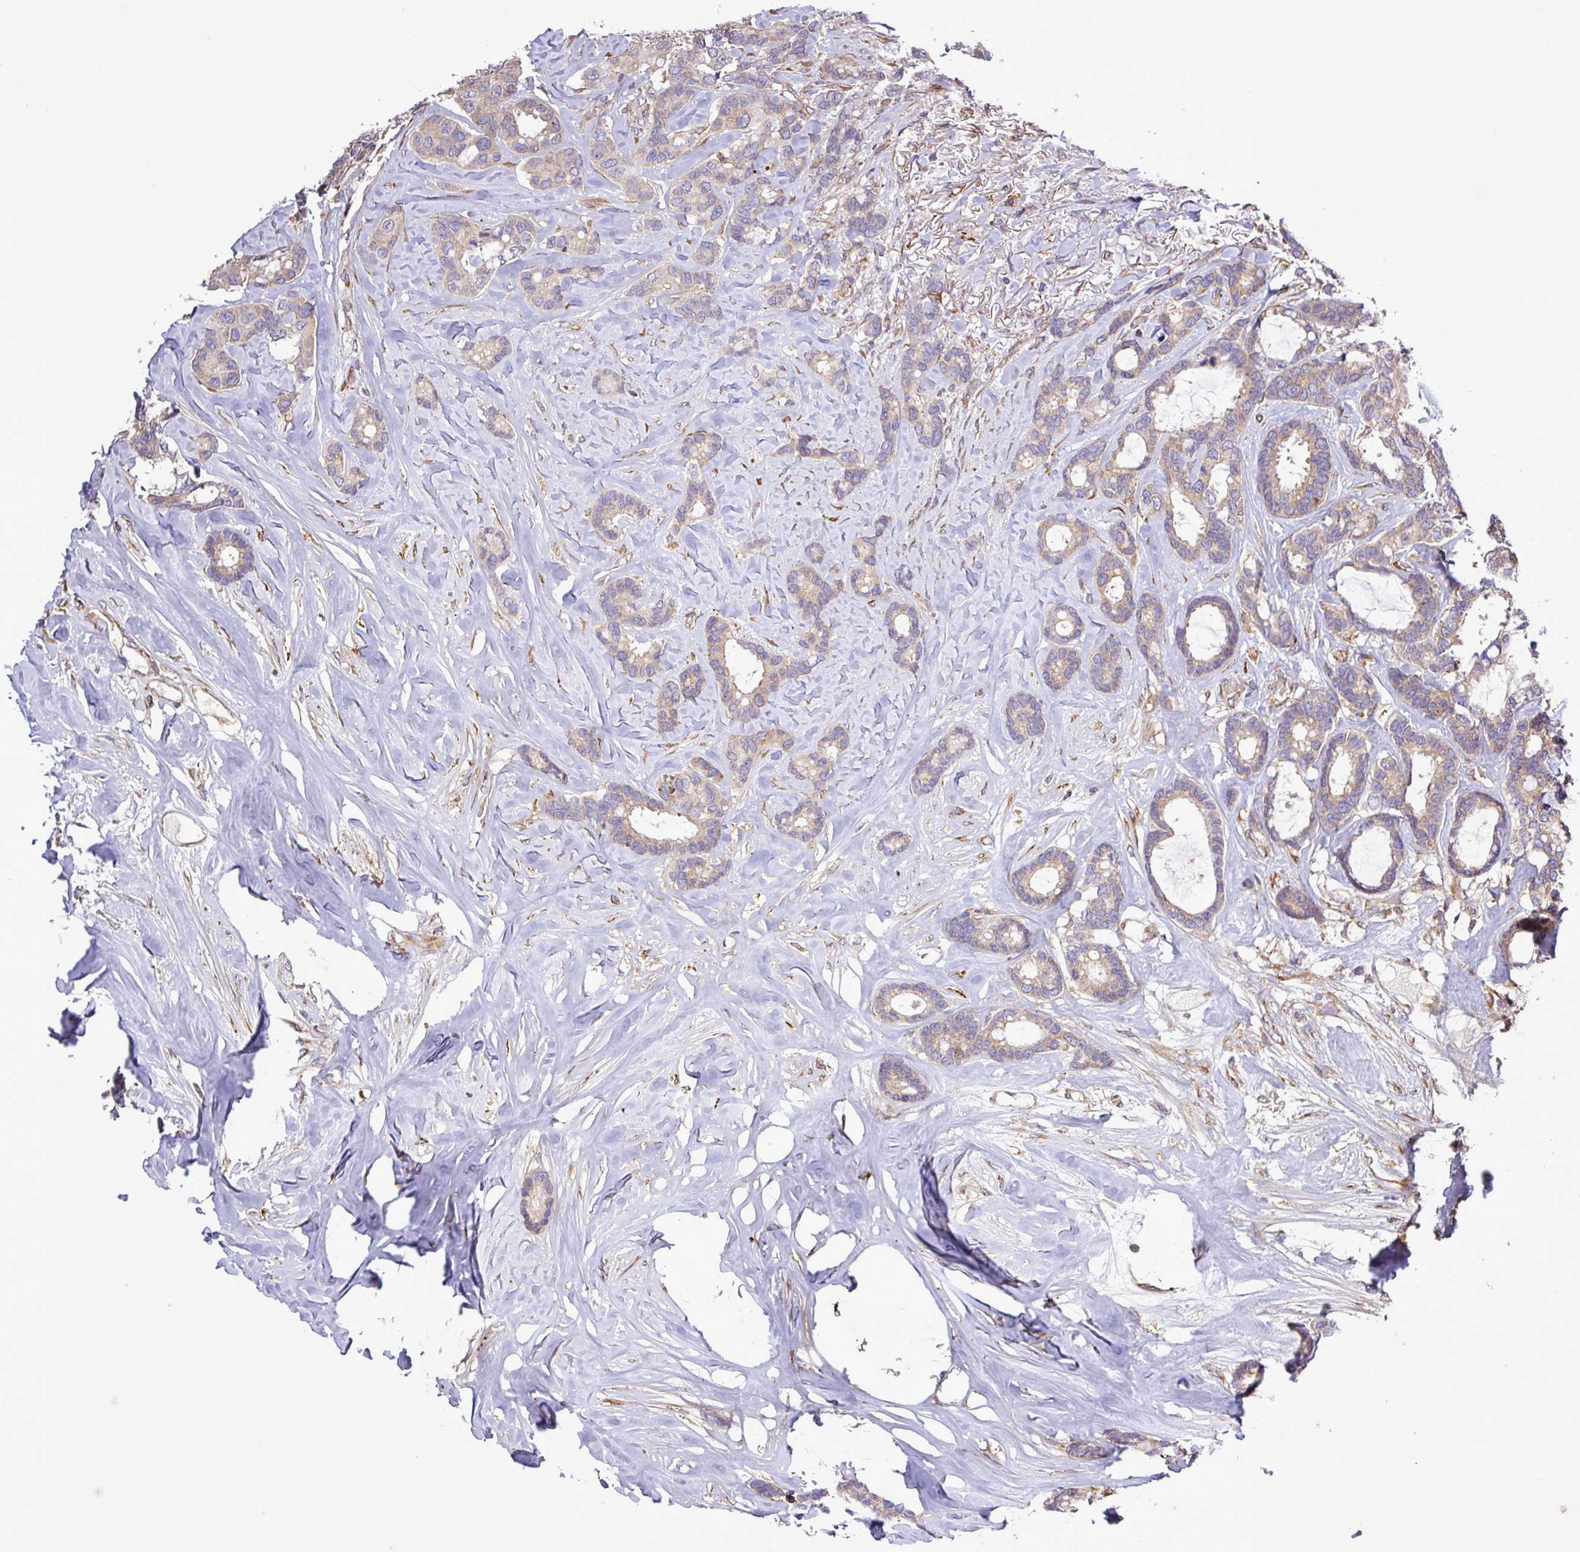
{"staining": {"intensity": "weak", "quantity": "25%-75%", "location": "cytoplasmic/membranous"}, "tissue": "breast cancer", "cell_type": "Tumor cells", "image_type": "cancer", "snomed": [{"axis": "morphology", "description": "Duct carcinoma"}, {"axis": "topography", "description": "Breast"}], "caption": "Protein analysis of breast cancer (infiltrating ductal carcinoma) tissue exhibits weak cytoplasmic/membranous positivity in about 25%-75% of tumor cells.", "gene": "MEGF6", "patient": {"sex": "female", "age": 87}}